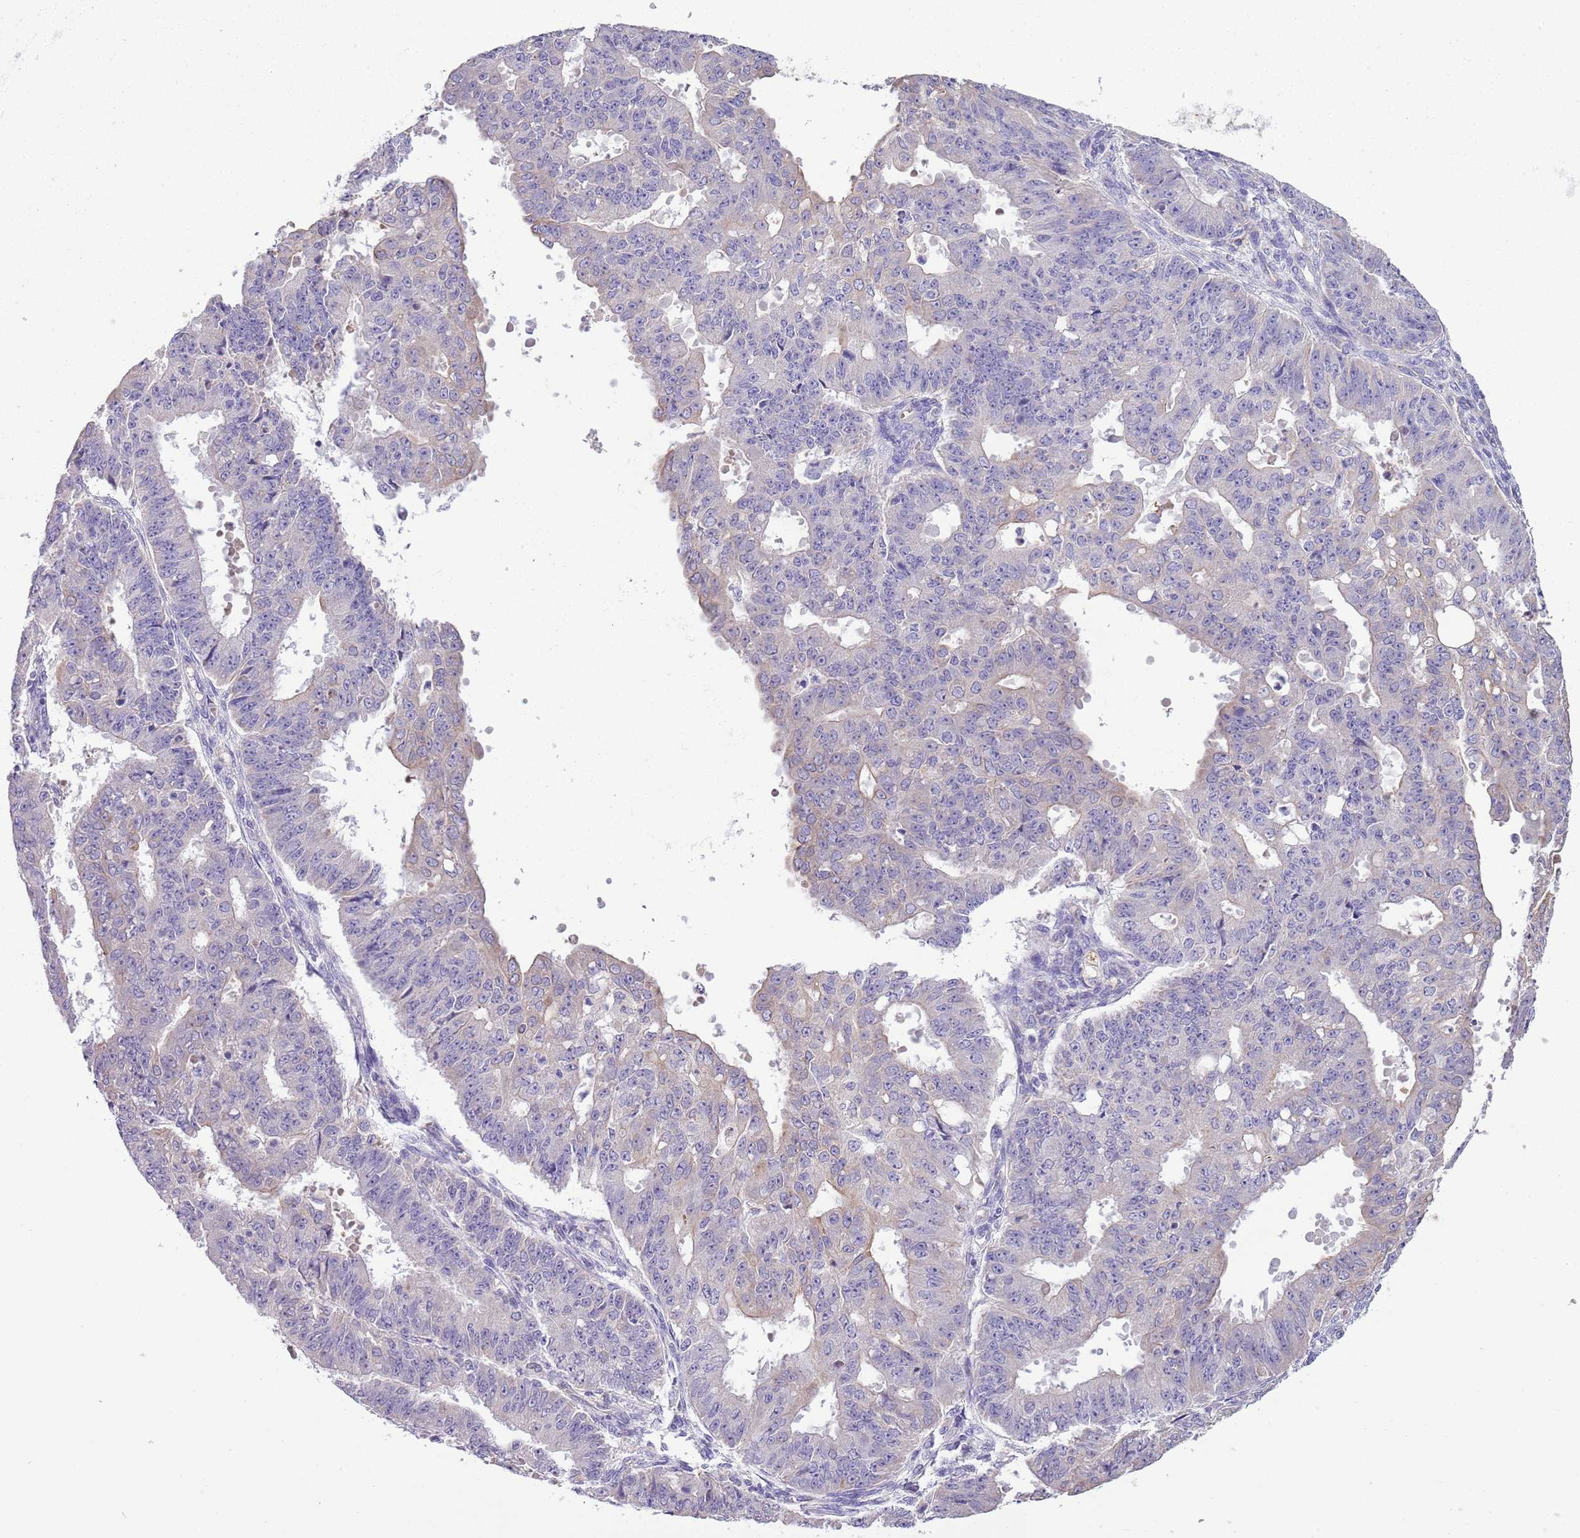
{"staining": {"intensity": "negative", "quantity": "none", "location": "none"}, "tissue": "ovarian cancer", "cell_type": "Tumor cells", "image_type": "cancer", "snomed": [{"axis": "morphology", "description": "Carcinoma, endometroid"}, {"axis": "topography", "description": "Appendix"}, {"axis": "topography", "description": "Ovary"}], "caption": "Immunohistochemistry of ovarian endometroid carcinoma shows no positivity in tumor cells.", "gene": "HES3", "patient": {"sex": "female", "age": 42}}